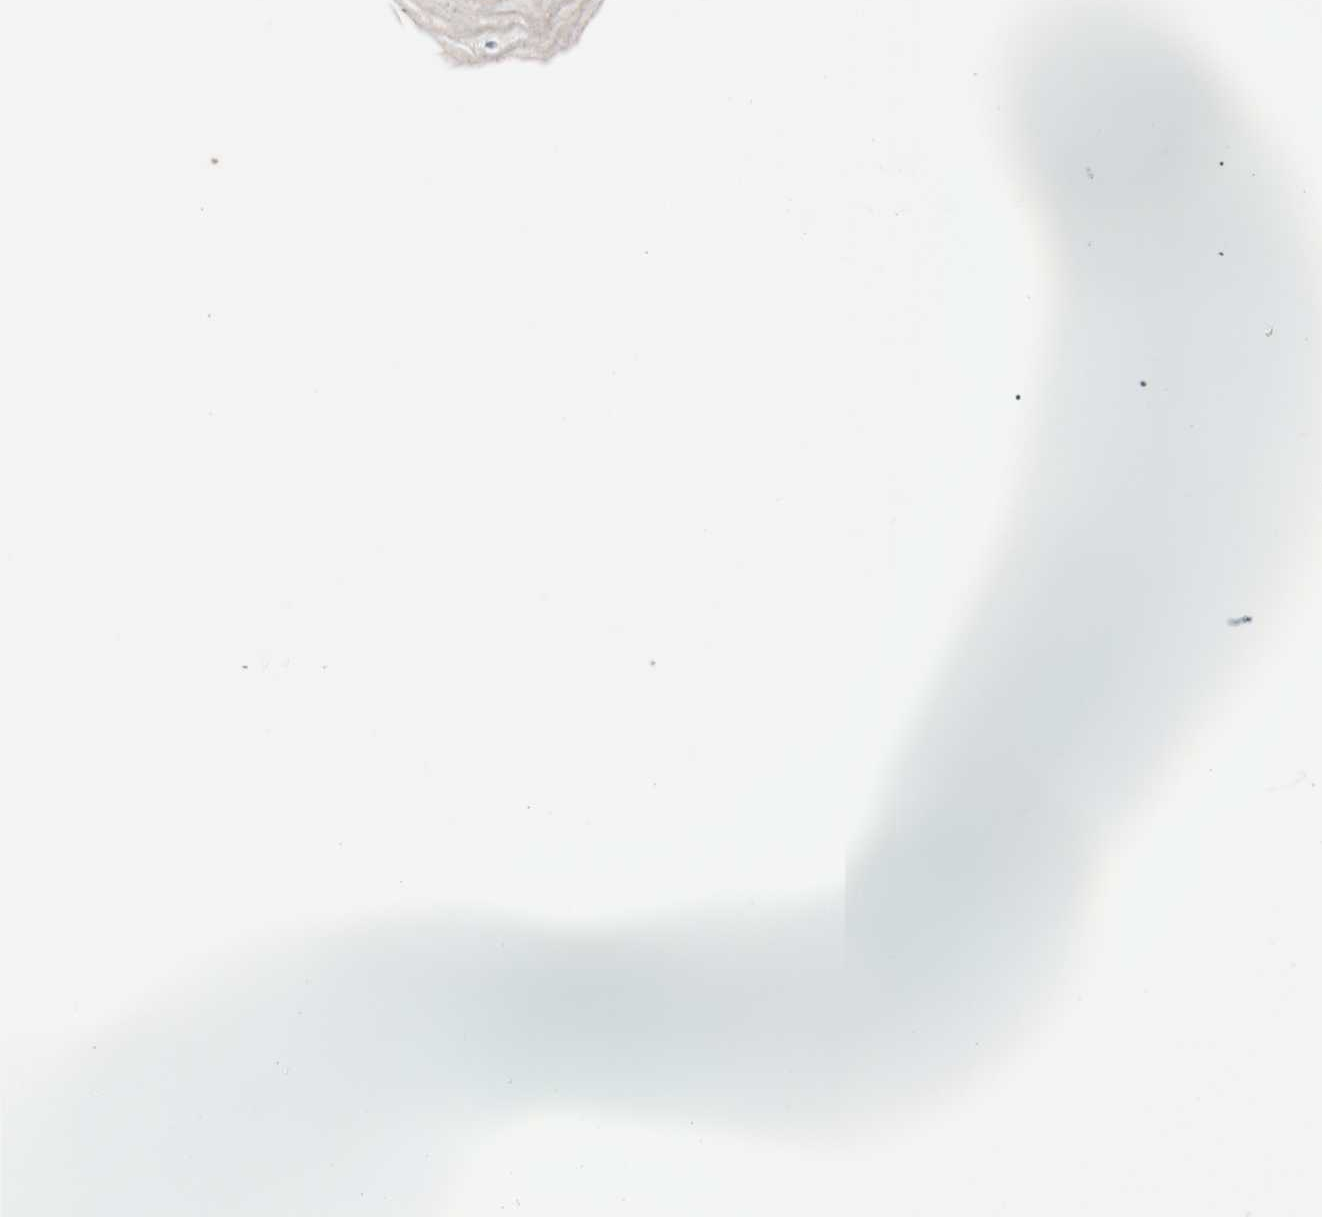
{"staining": {"intensity": "moderate", "quantity": ">75%", "location": "nuclear"}, "tissue": "esophagus", "cell_type": "Squamous epithelial cells", "image_type": "normal", "snomed": [{"axis": "morphology", "description": "Normal tissue, NOS"}, {"axis": "morphology", "description": "Squamous cell carcinoma, NOS"}, {"axis": "topography", "description": "Esophagus"}], "caption": "An immunohistochemistry (IHC) photomicrograph of normal tissue is shown. Protein staining in brown highlights moderate nuclear positivity in esophagus within squamous epithelial cells.", "gene": "CHAMP1", "patient": {"sex": "male", "age": 65}}